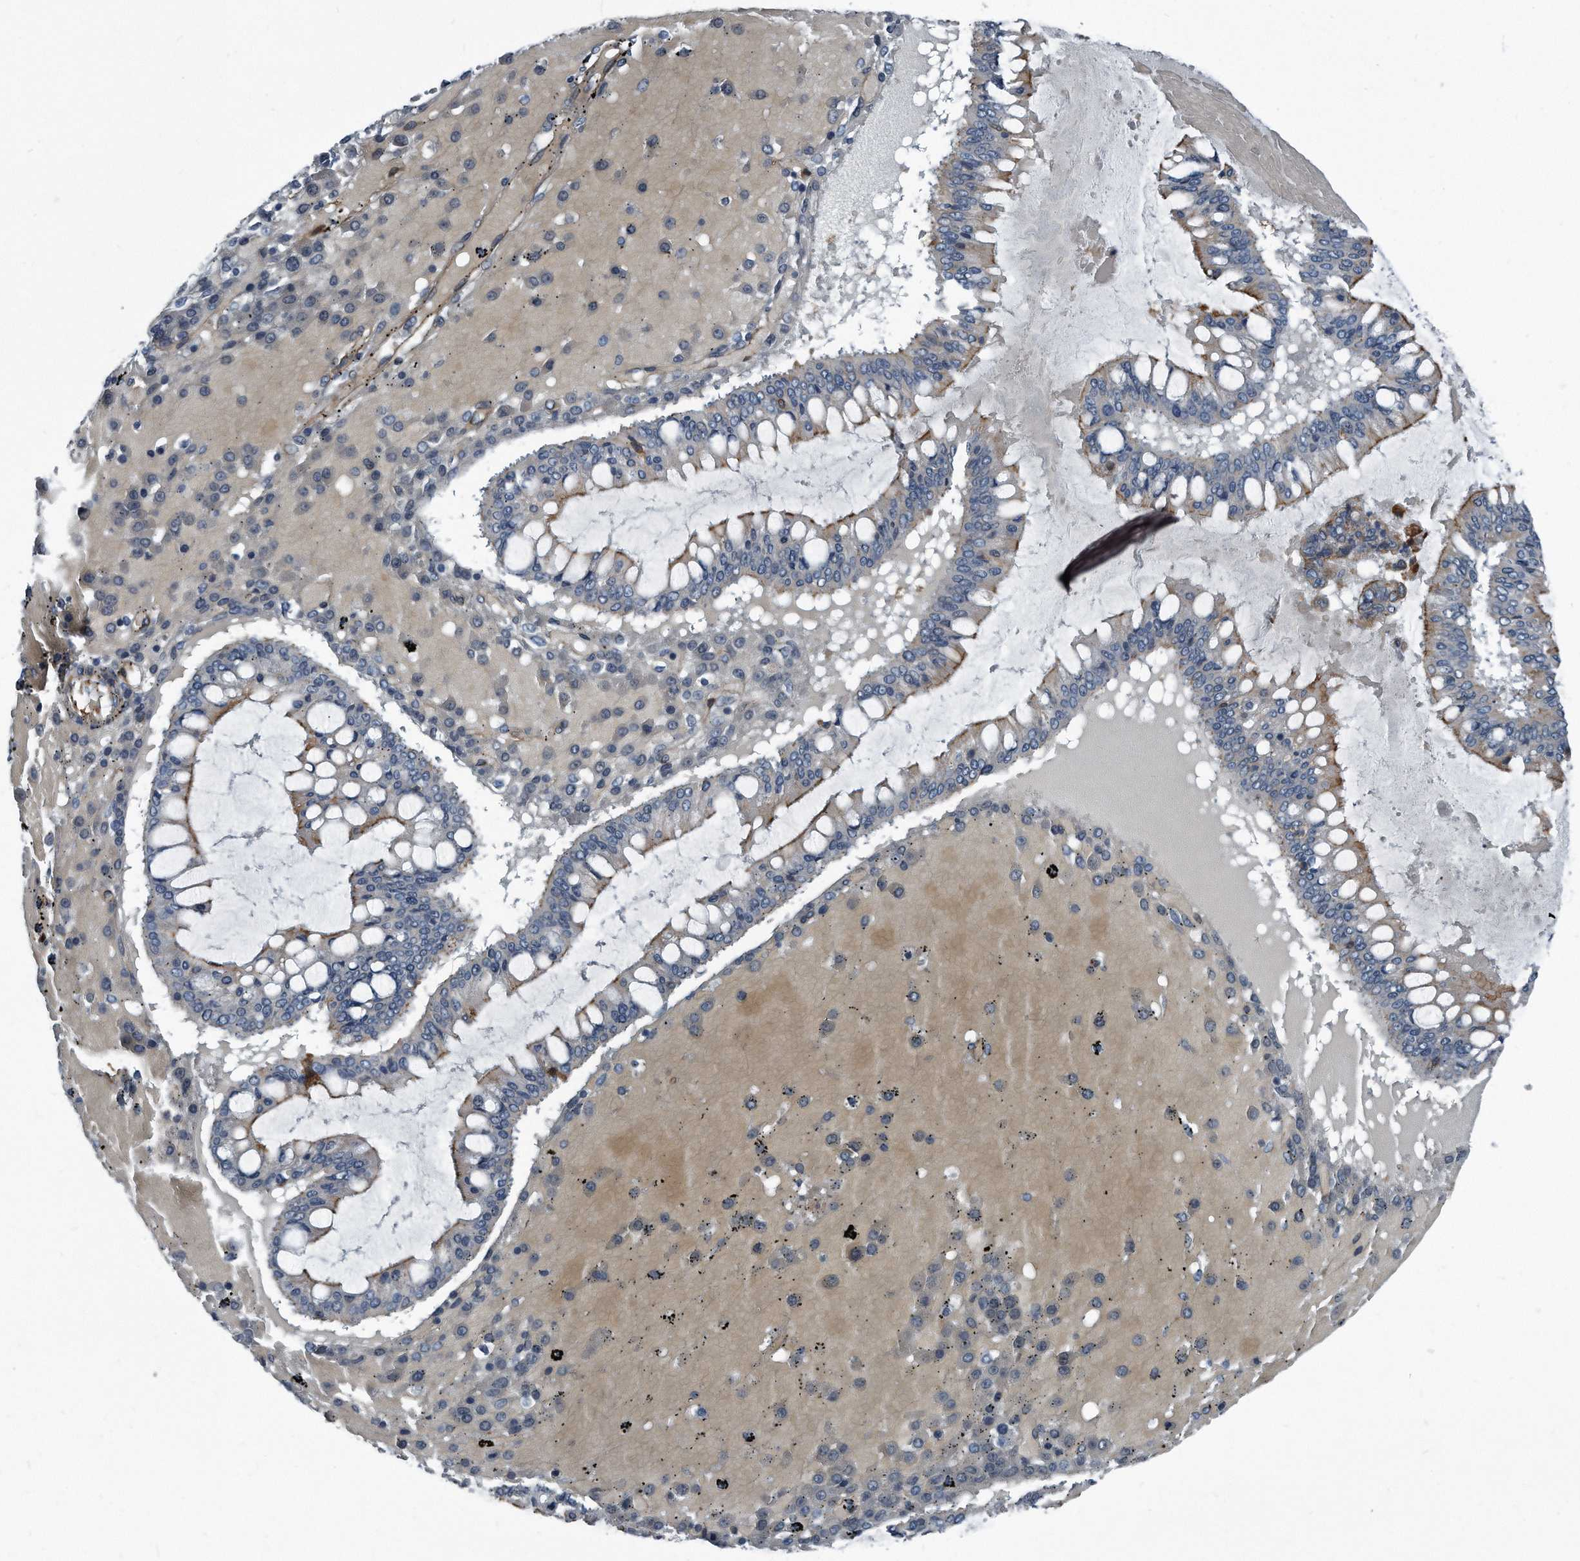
{"staining": {"intensity": "moderate", "quantity": "25%-75%", "location": "cytoplasmic/membranous"}, "tissue": "ovarian cancer", "cell_type": "Tumor cells", "image_type": "cancer", "snomed": [{"axis": "morphology", "description": "Cystadenocarcinoma, mucinous, NOS"}, {"axis": "topography", "description": "Ovary"}], "caption": "A photomicrograph showing moderate cytoplasmic/membranous positivity in approximately 25%-75% of tumor cells in ovarian mucinous cystadenocarcinoma, as visualized by brown immunohistochemical staining.", "gene": "PLEC", "patient": {"sex": "female", "age": 73}}